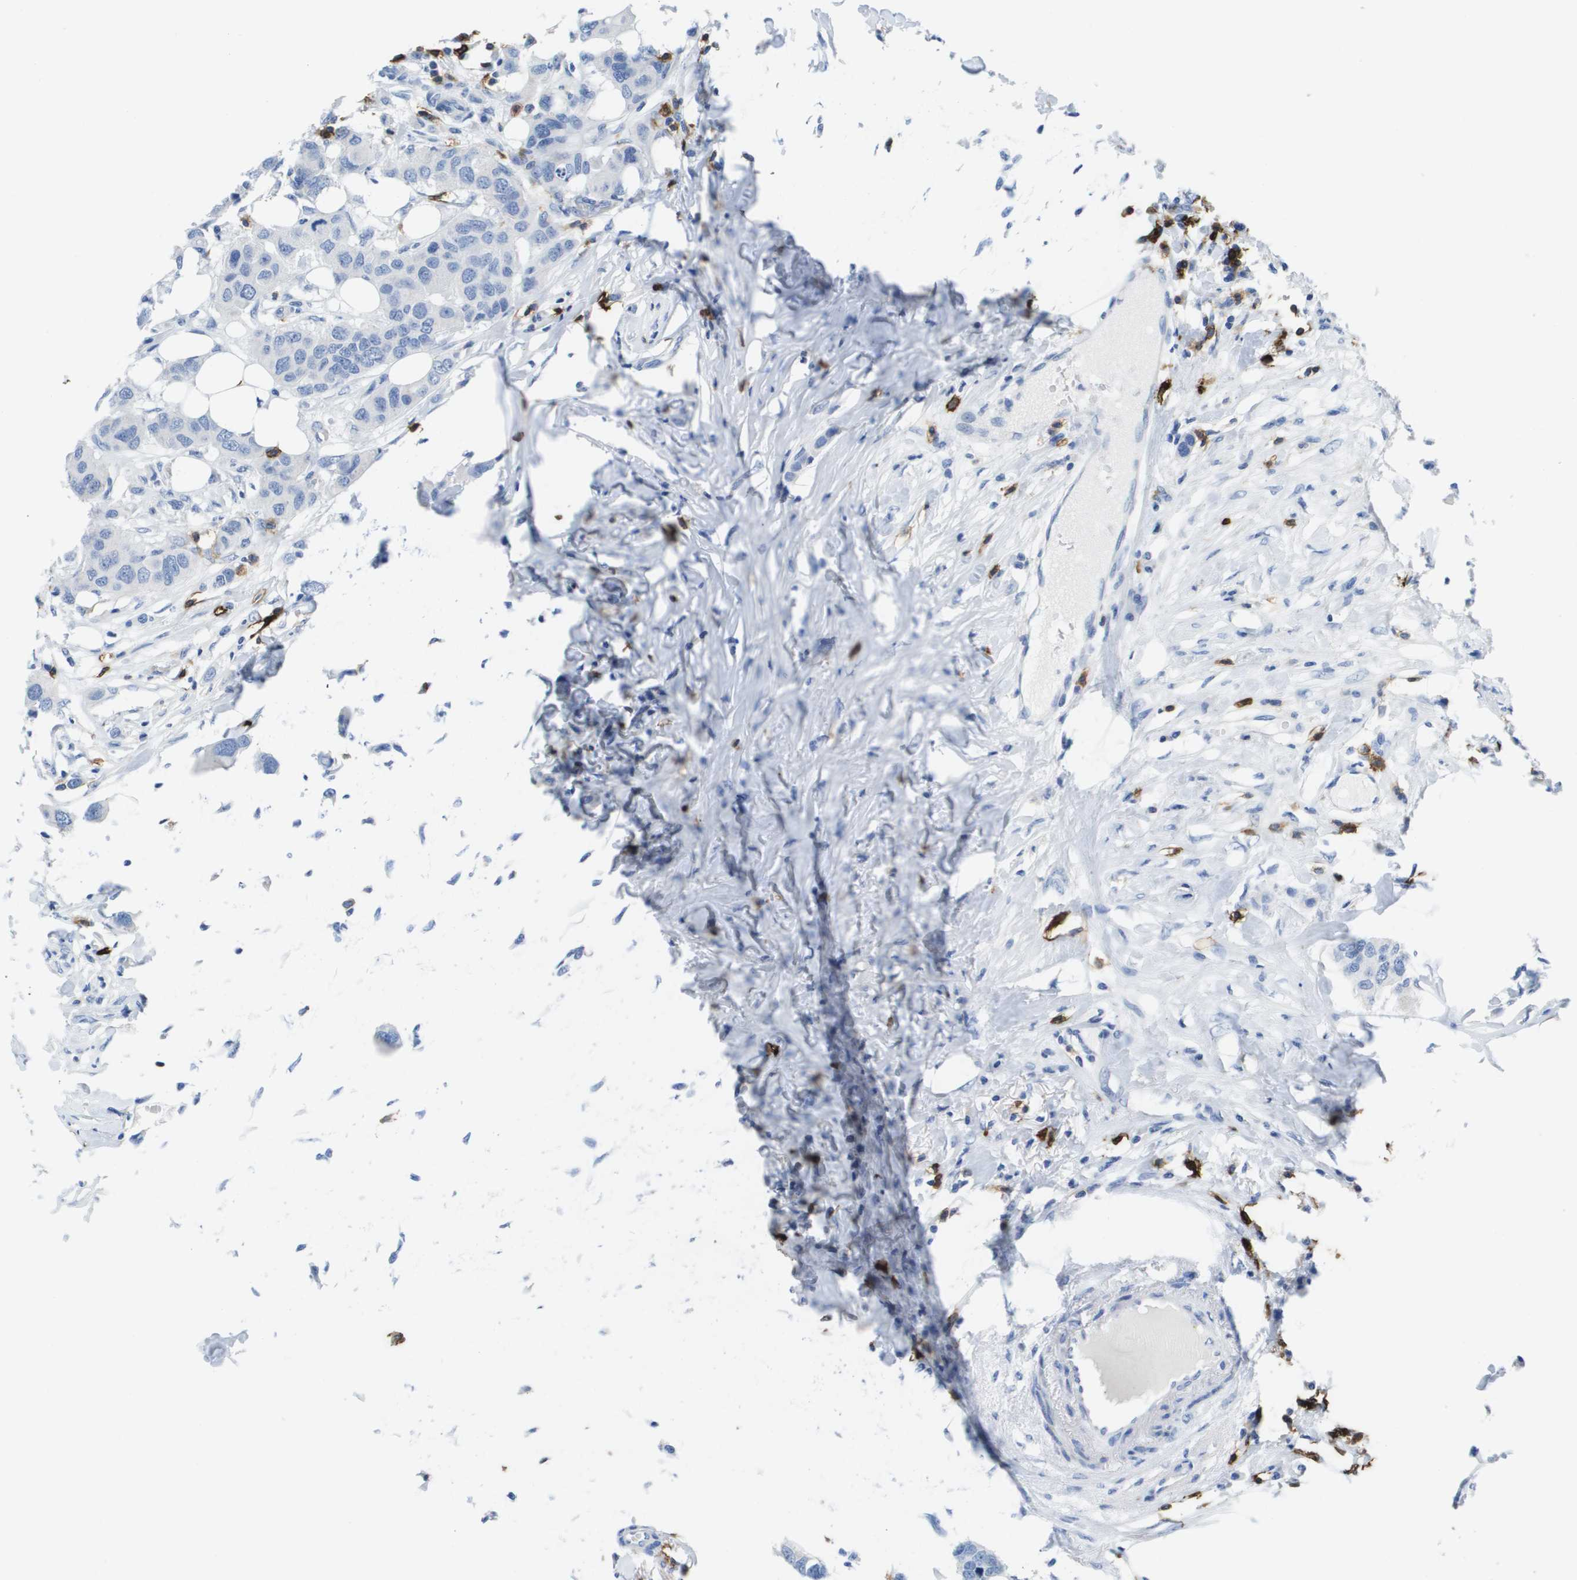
{"staining": {"intensity": "negative", "quantity": "none", "location": "none"}, "tissue": "breast cancer", "cell_type": "Tumor cells", "image_type": "cancer", "snomed": [{"axis": "morphology", "description": "Duct carcinoma"}, {"axis": "topography", "description": "Breast"}], "caption": "Human breast cancer stained for a protein using immunohistochemistry (IHC) exhibits no expression in tumor cells.", "gene": "MS4A1", "patient": {"sex": "female", "age": 50}}